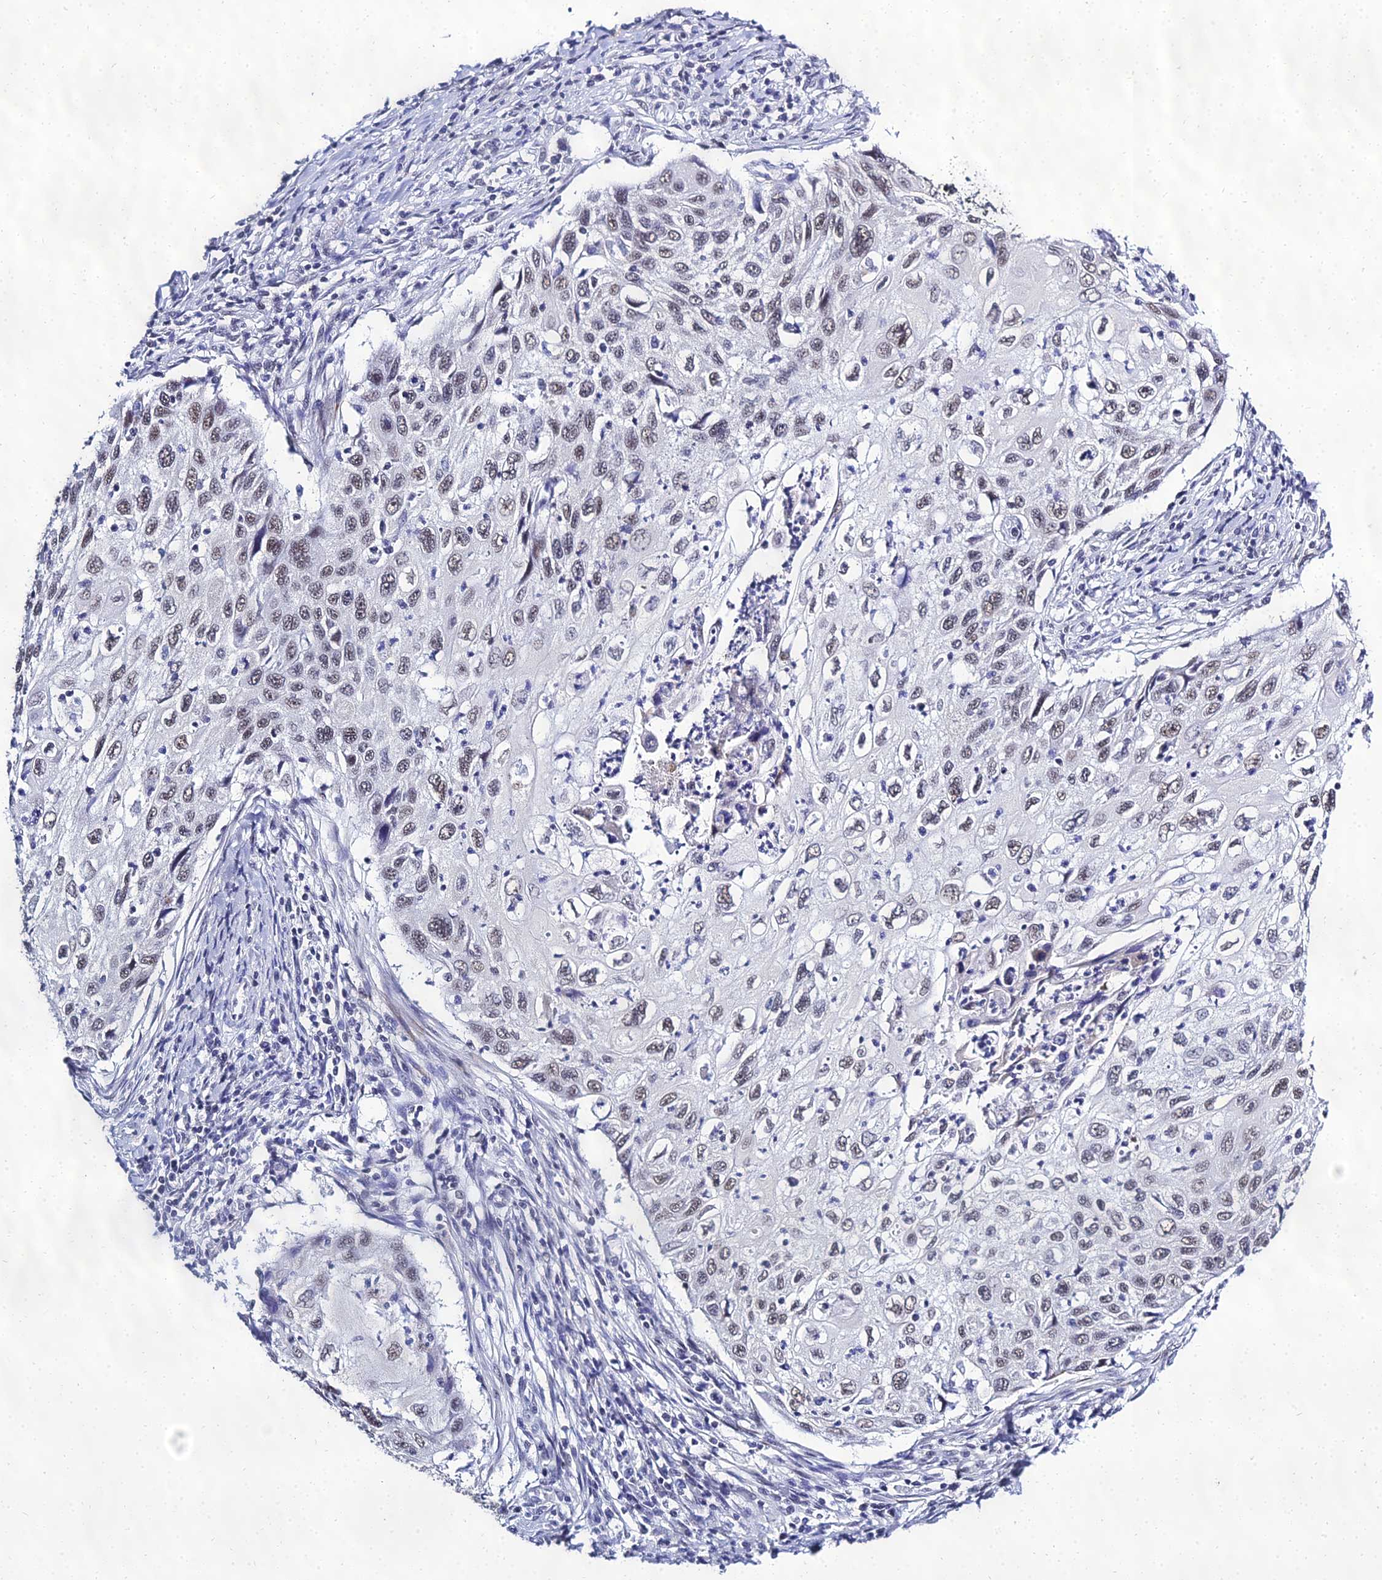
{"staining": {"intensity": "weak", "quantity": "25%-75%", "location": "nuclear"}, "tissue": "cervical cancer", "cell_type": "Tumor cells", "image_type": "cancer", "snomed": [{"axis": "morphology", "description": "Squamous cell carcinoma, NOS"}, {"axis": "topography", "description": "Cervix"}], "caption": "Immunohistochemistry of human squamous cell carcinoma (cervical) reveals low levels of weak nuclear positivity in approximately 25%-75% of tumor cells.", "gene": "PPP4R2", "patient": {"sex": "female", "age": 70}}